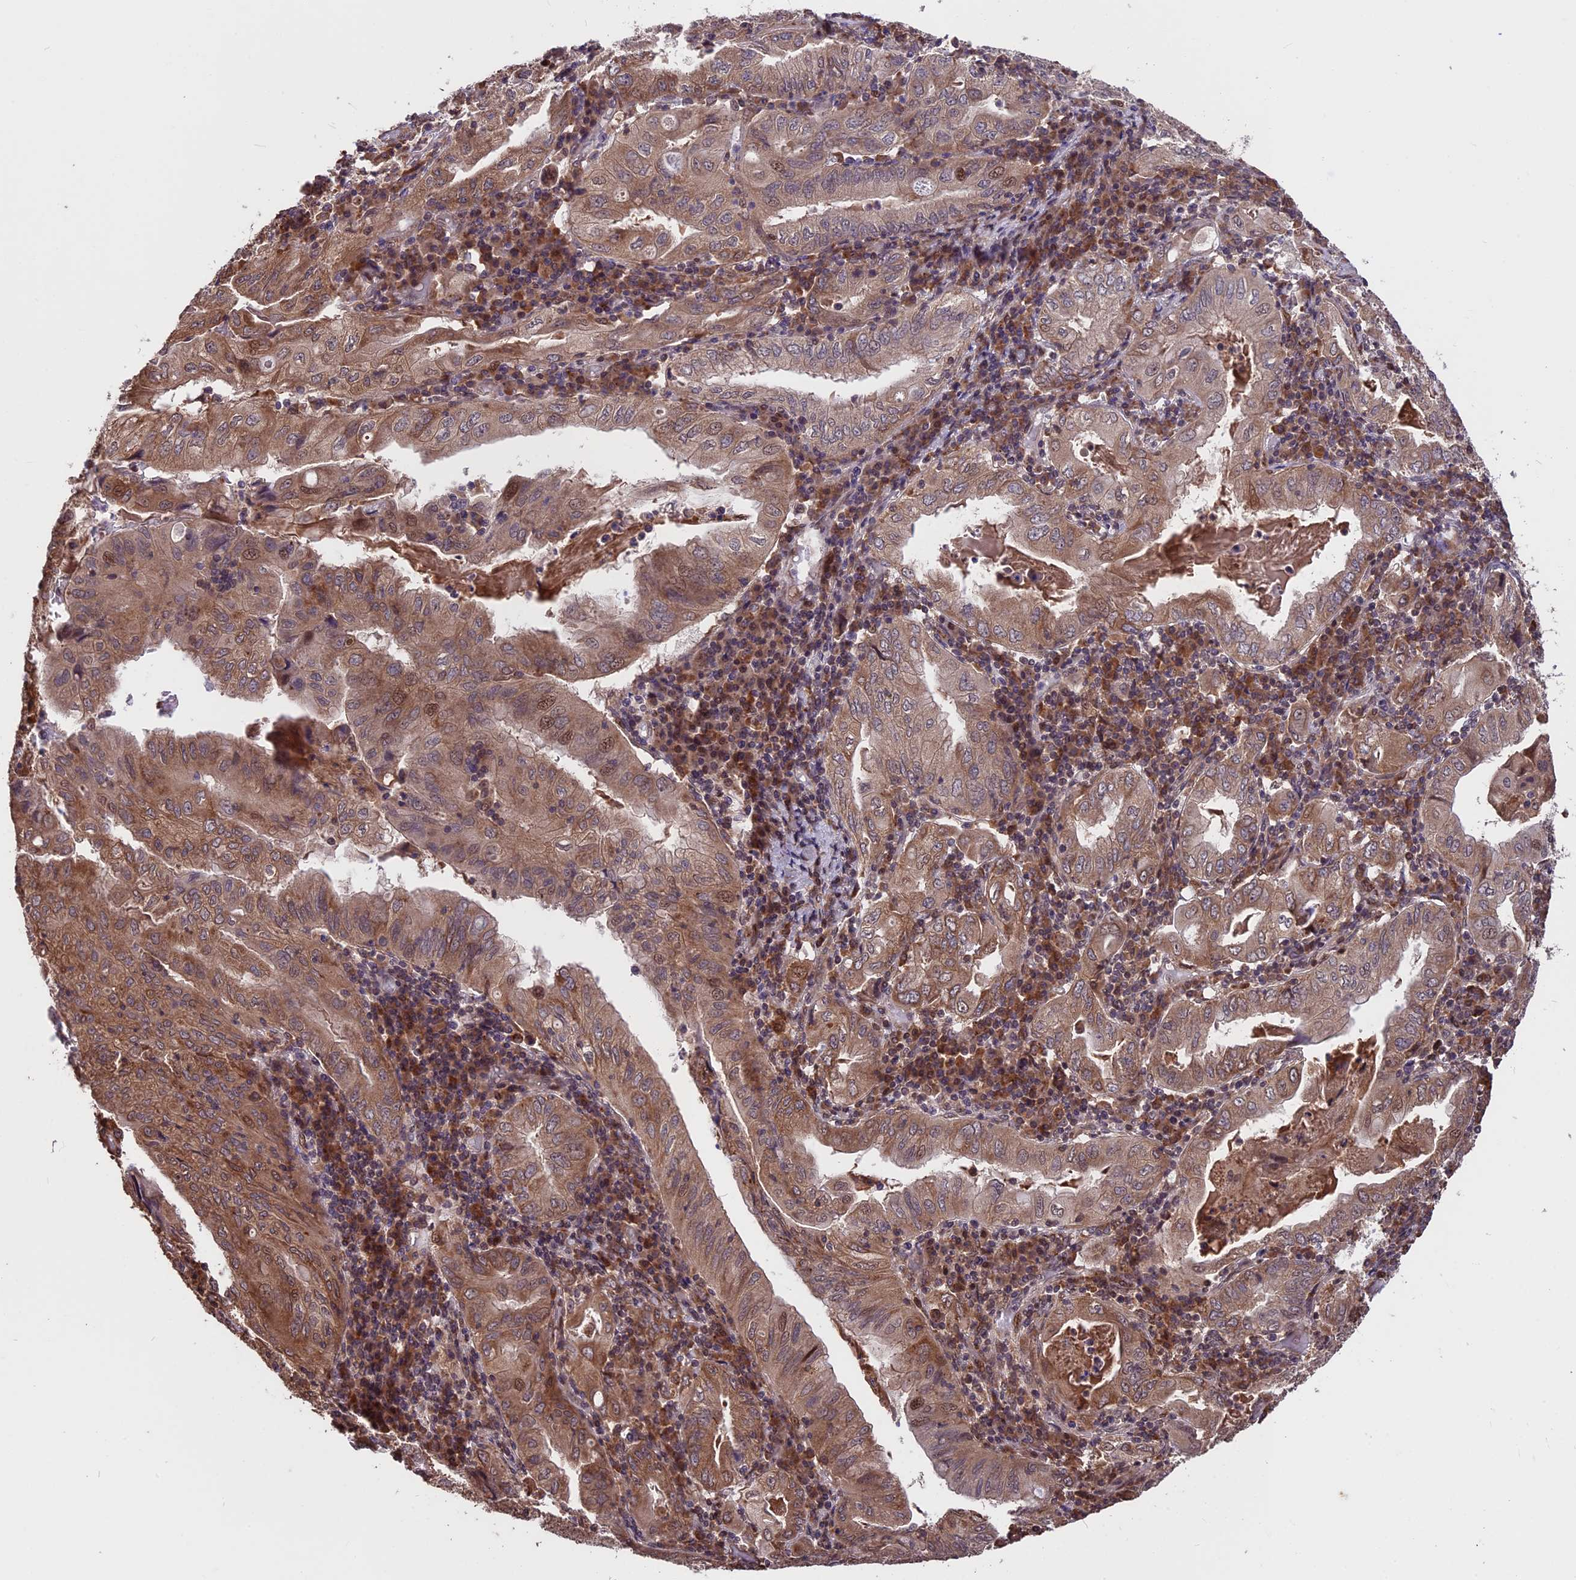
{"staining": {"intensity": "moderate", "quantity": ">75%", "location": "cytoplasmic/membranous"}, "tissue": "stomach cancer", "cell_type": "Tumor cells", "image_type": "cancer", "snomed": [{"axis": "morphology", "description": "Normal tissue, NOS"}, {"axis": "morphology", "description": "Adenocarcinoma, NOS"}, {"axis": "topography", "description": "Esophagus"}, {"axis": "topography", "description": "Stomach, upper"}, {"axis": "topography", "description": "Peripheral nerve tissue"}], "caption": "The immunohistochemical stain shows moderate cytoplasmic/membranous expression in tumor cells of stomach cancer tissue. (Brightfield microscopy of DAB IHC at high magnification).", "gene": "ZNF598", "patient": {"sex": "male", "age": 62}}